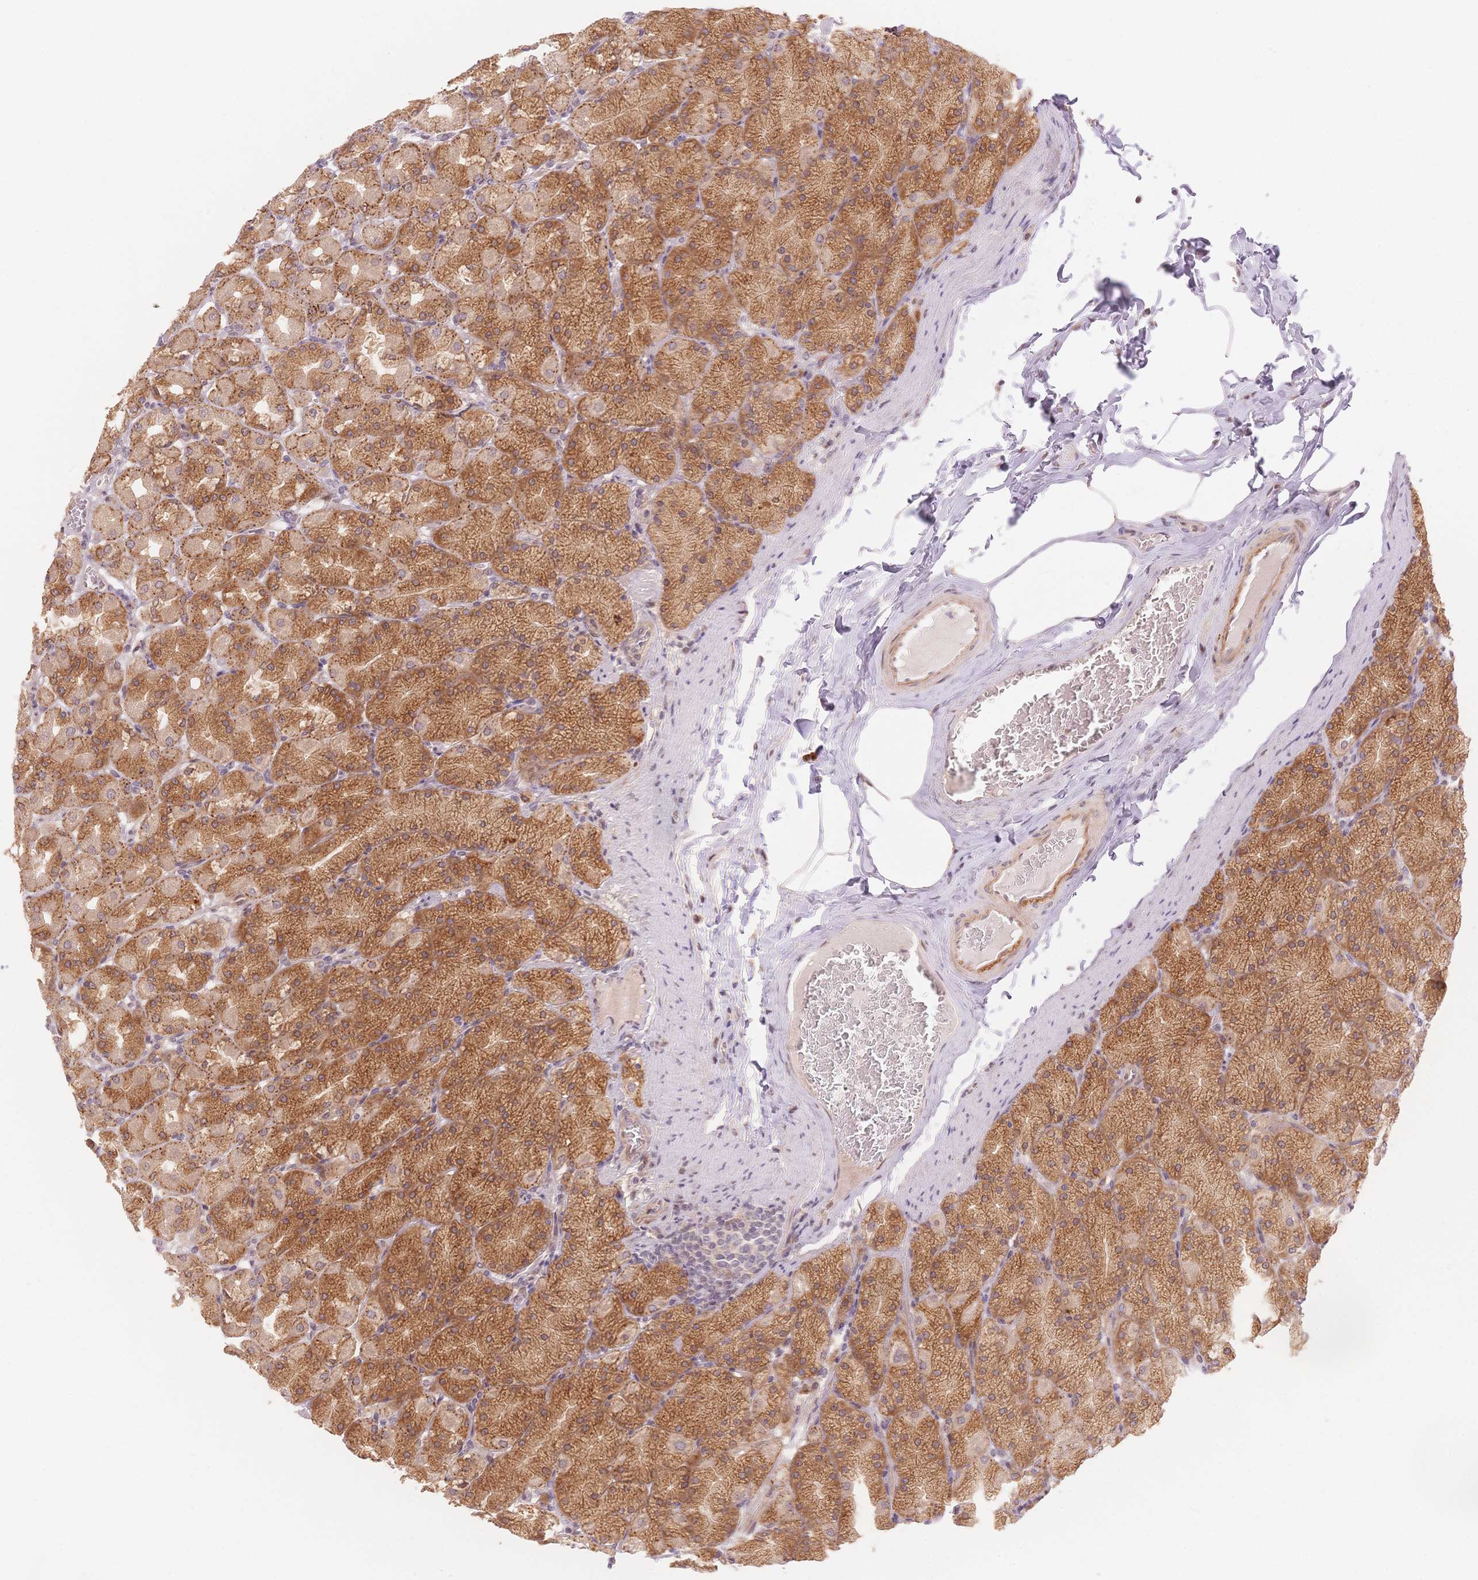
{"staining": {"intensity": "moderate", "quantity": ">75%", "location": "cytoplasmic/membranous,nuclear"}, "tissue": "stomach", "cell_type": "Glandular cells", "image_type": "normal", "snomed": [{"axis": "morphology", "description": "Normal tissue, NOS"}, {"axis": "topography", "description": "Stomach, upper"}], "caption": "A photomicrograph of human stomach stained for a protein demonstrates moderate cytoplasmic/membranous,nuclear brown staining in glandular cells. (brown staining indicates protein expression, while blue staining denotes nuclei).", "gene": "STK39", "patient": {"sex": "female", "age": 56}}